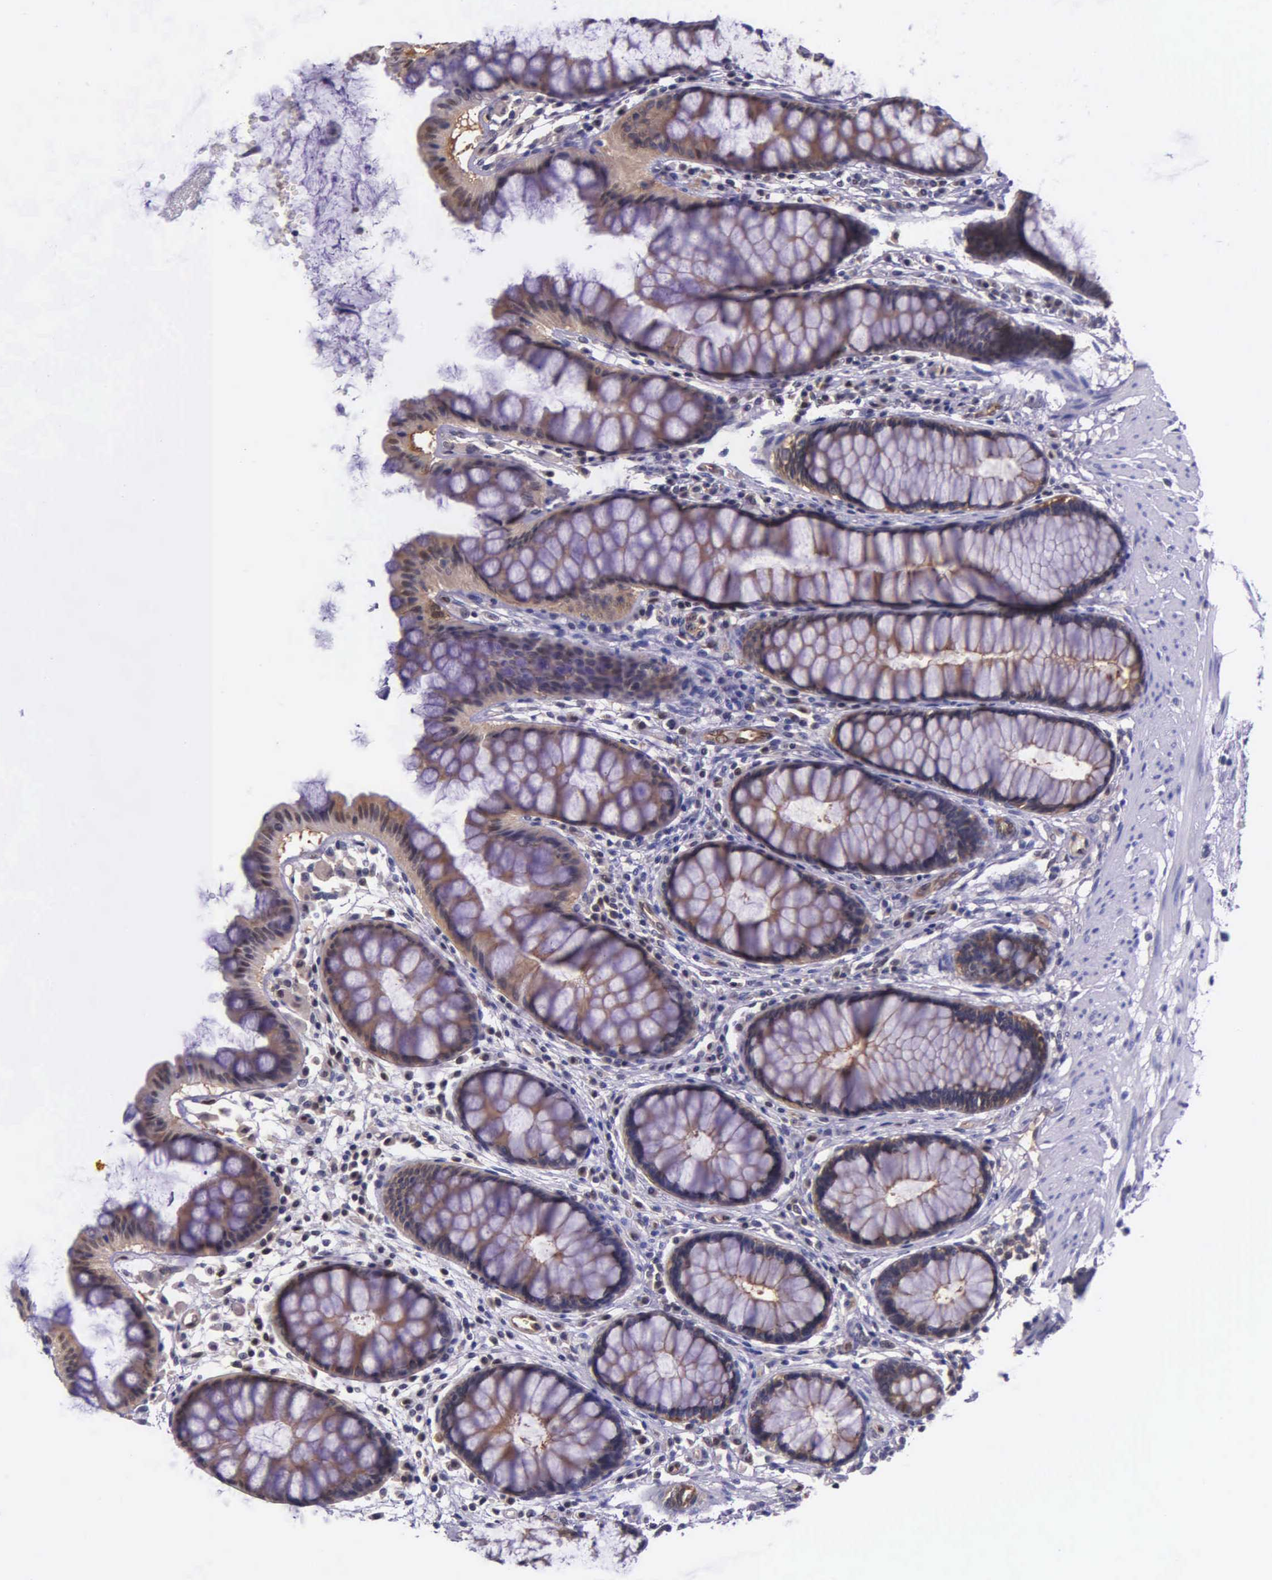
{"staining": {"intensity": "weak", "quantity": ">75%", "location": "cytoplasmic/membranous"}, "tissue": "rectum", "cell_type": "Glandular cells", "image_type": "normal", "snomed": [{"axis": "morphology", "description": "Normal tissue, NOS"}, {"axis": "topography", "description": "Rectum"}], "caption": "This is an image of immunohistochemistry (IHC) staining of unremarkable rectum, which shows weak positivity in the cytoplasmic/membranous of glandular cells.", "gene": "GMPR2", "patient": {"sex": "male", "age": 77}}